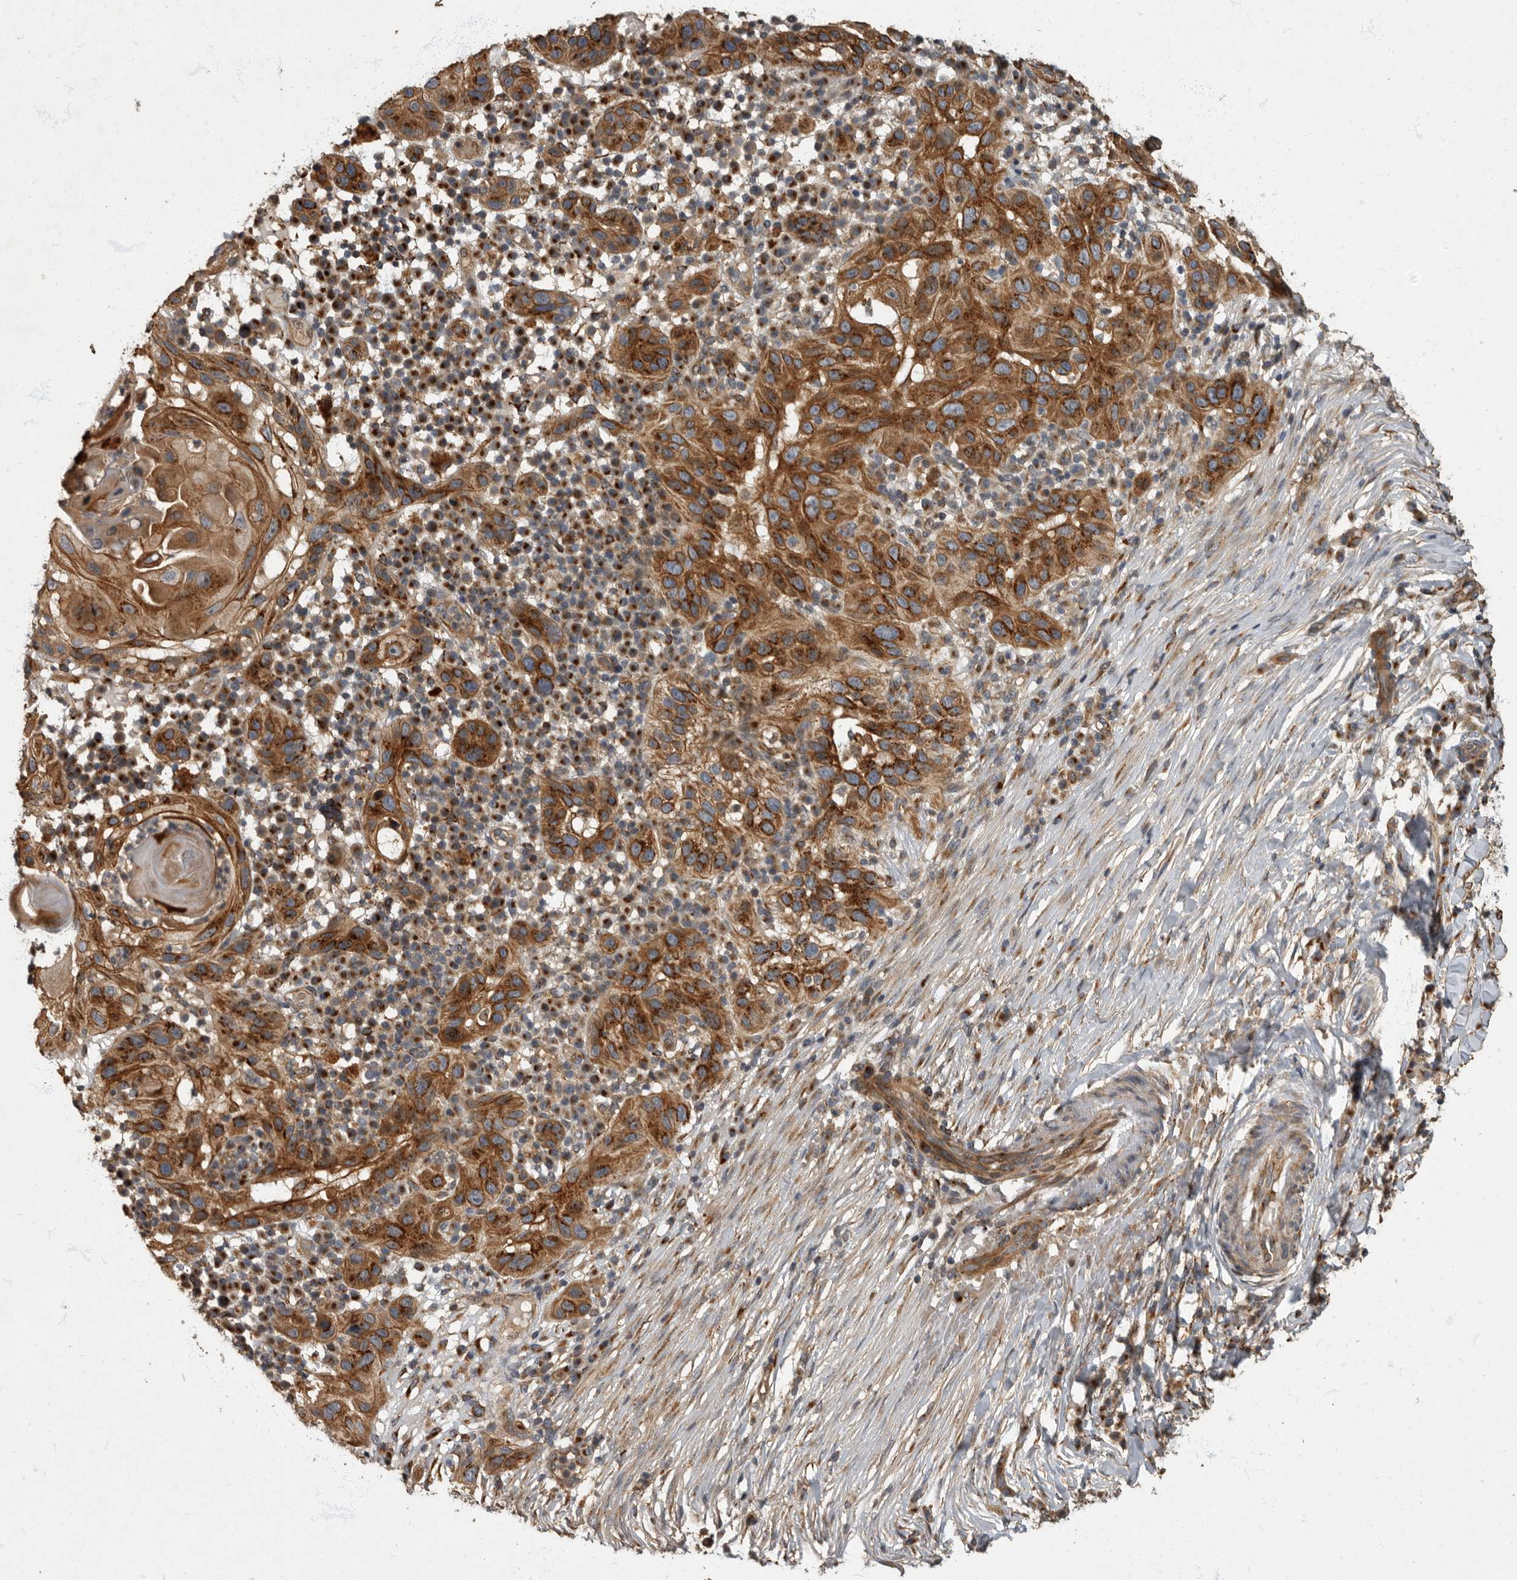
{"staining": {"intensity": "strong", "quantity": ">75%", "location": "cytoplasmic/membranous"}, "tissue": "skin cancer", "cell_type": "Tumor cells", "image_type": "cancer", "snomed": [{"axis": "morphology", "description": "Normal tissue, NOS"}, {"axis": "morphology", "description": "Squamous cell carcinoma, NOS"}, {"axis": "topography", "description": "Skin"}], "caption": "Skin cancer (squamous cell carcinoma) stained for a protein (brown) shows strong cytoplasmic/membranous positive staining in approximately >75% of tumor cells.", "gene": "IQCK", "patient": {"sex": "female", "age": 96}}